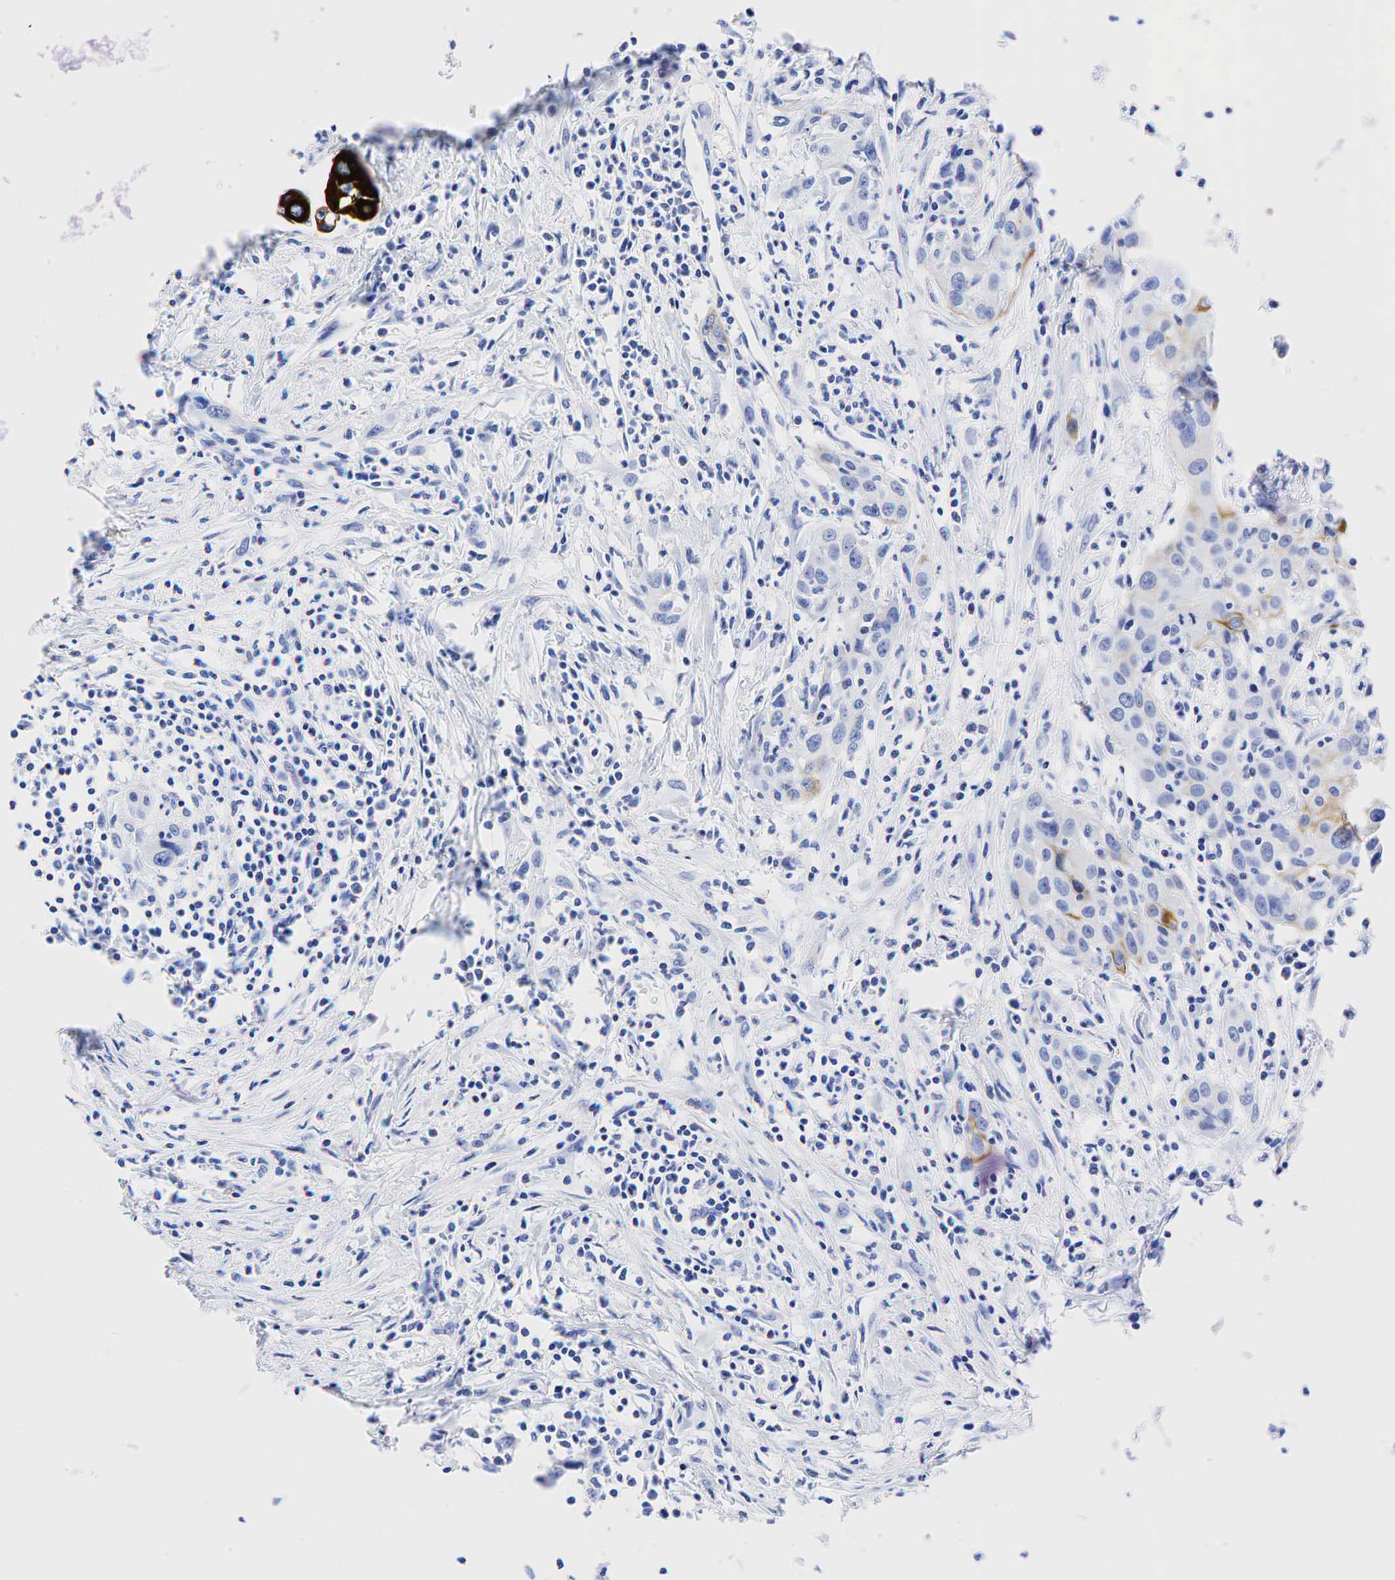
{"staining": {"intensity": "strong", "quantity": ">75%", "location": "cytoplasmic/membranous"}, "tissue": "urothelial cancer", "cell_type": "Tumor cells", "image_type": "cancer", "snomed": [{"axis": "morphology", "description": "Urothelial carcinoma, High grade"}, {"axis": "topography", "description": "Urinary bladder"}], "caption": "Immunohistochemistry photomicrograph of neoplastic tissue: human urothelial carcinoma (high-grade) stained using immunohistochemistry shows high levels of strong protein expression localized specifically in the cytoplasmic/membranous of tumor cells, appearing as a cytoplasmic/membranous brown color.", "gene": "KRT19", "patient": {"sex": "male", "age": 66}}